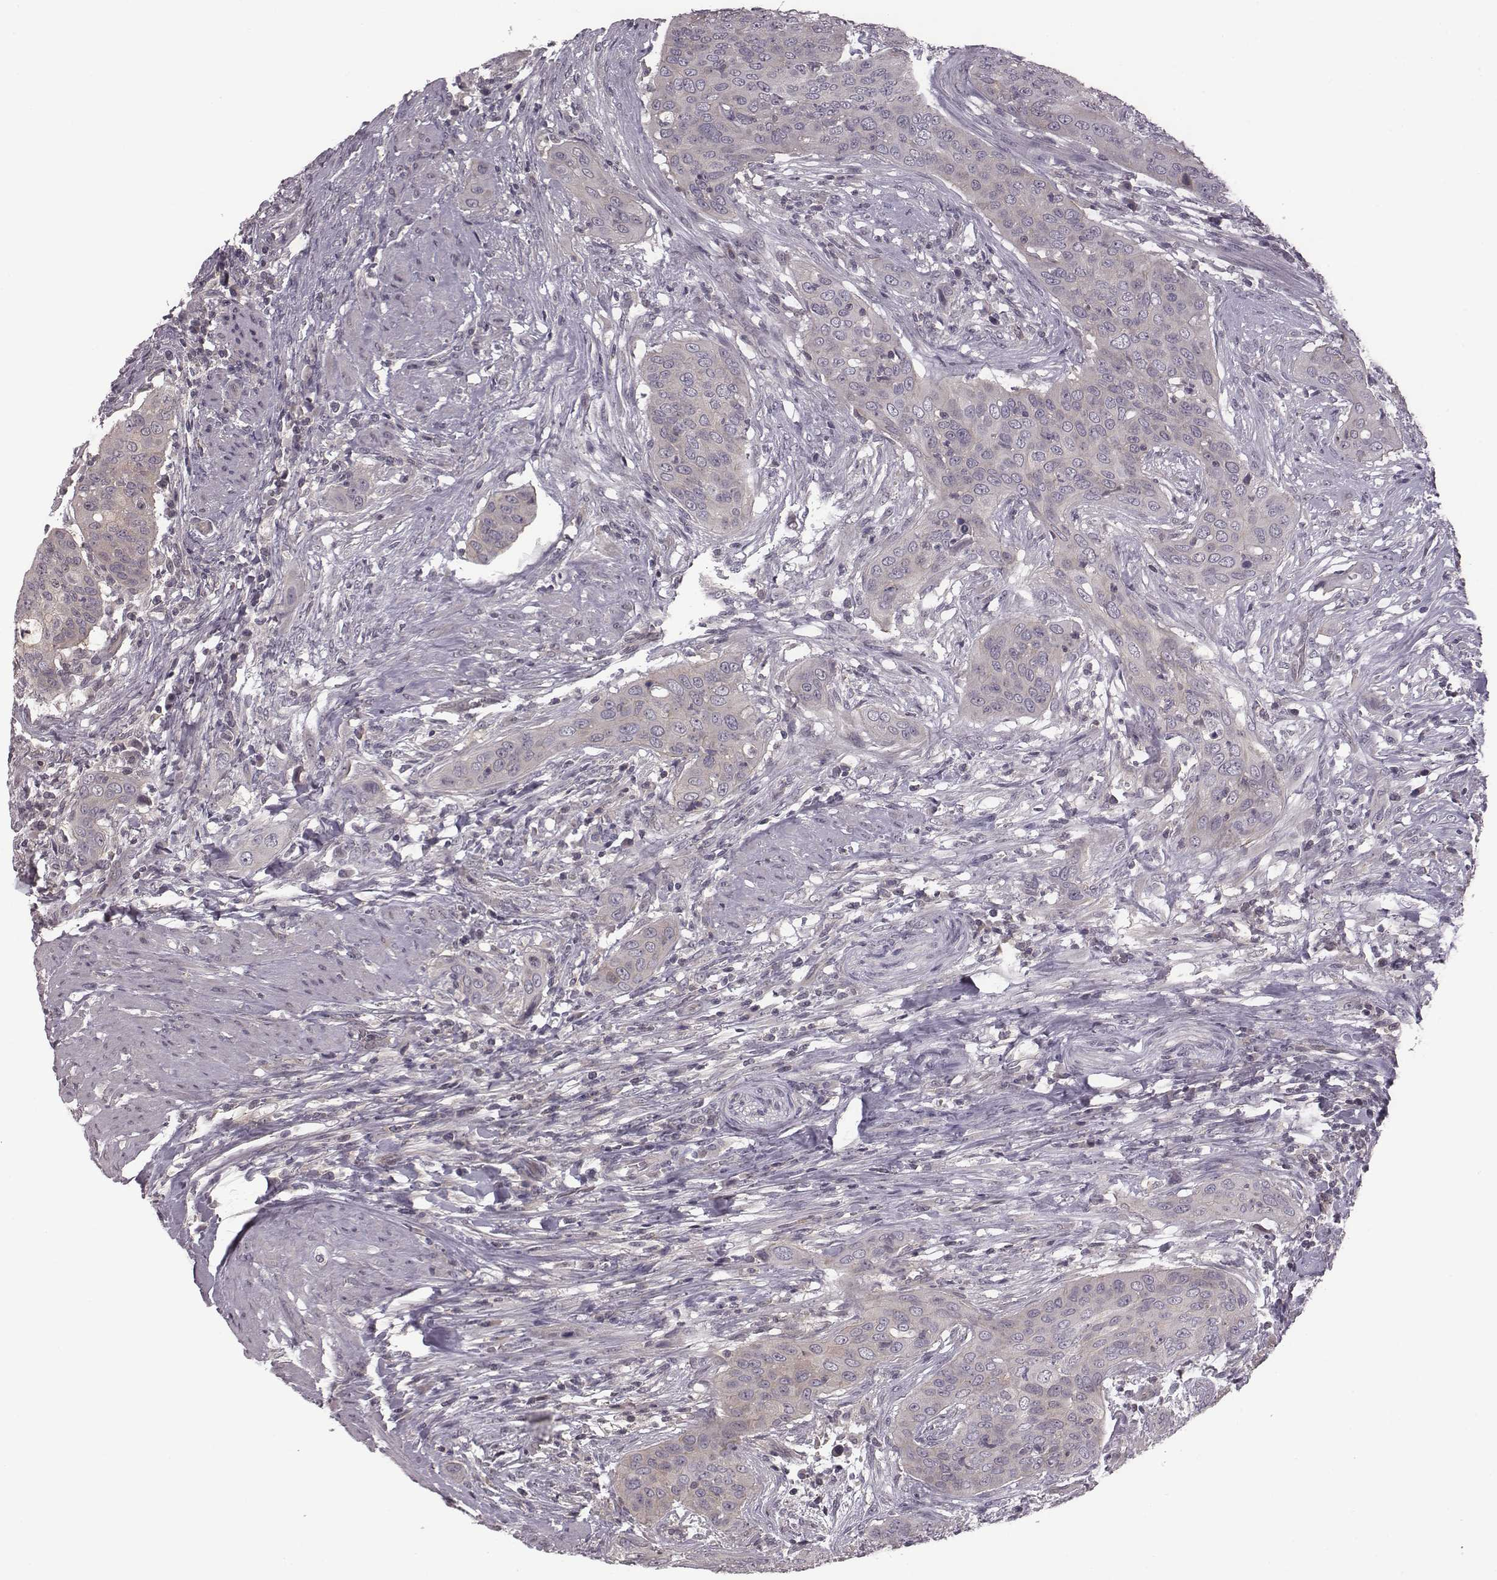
{"staining": {"intensity": "weak", "quantity": "<25%", "location": "cytoplasmic/membranous"}, "tissue": "urothelial cancer", "cell_type": "Tumor cells", "image_type": "cancer", "snomed": [{"axis": "morphology", "description": "Urothelial carcinoma, High grade"}, {"axis": "topography", "description": "Urinary bladder"}], "caption": "This is an immunohistochemistry (IHC) photomicrograph of urothelial cancer. There is no expression in tumor cells.", "gene": "BICDL1", "patient": {"sex": "male", "age": 82}}